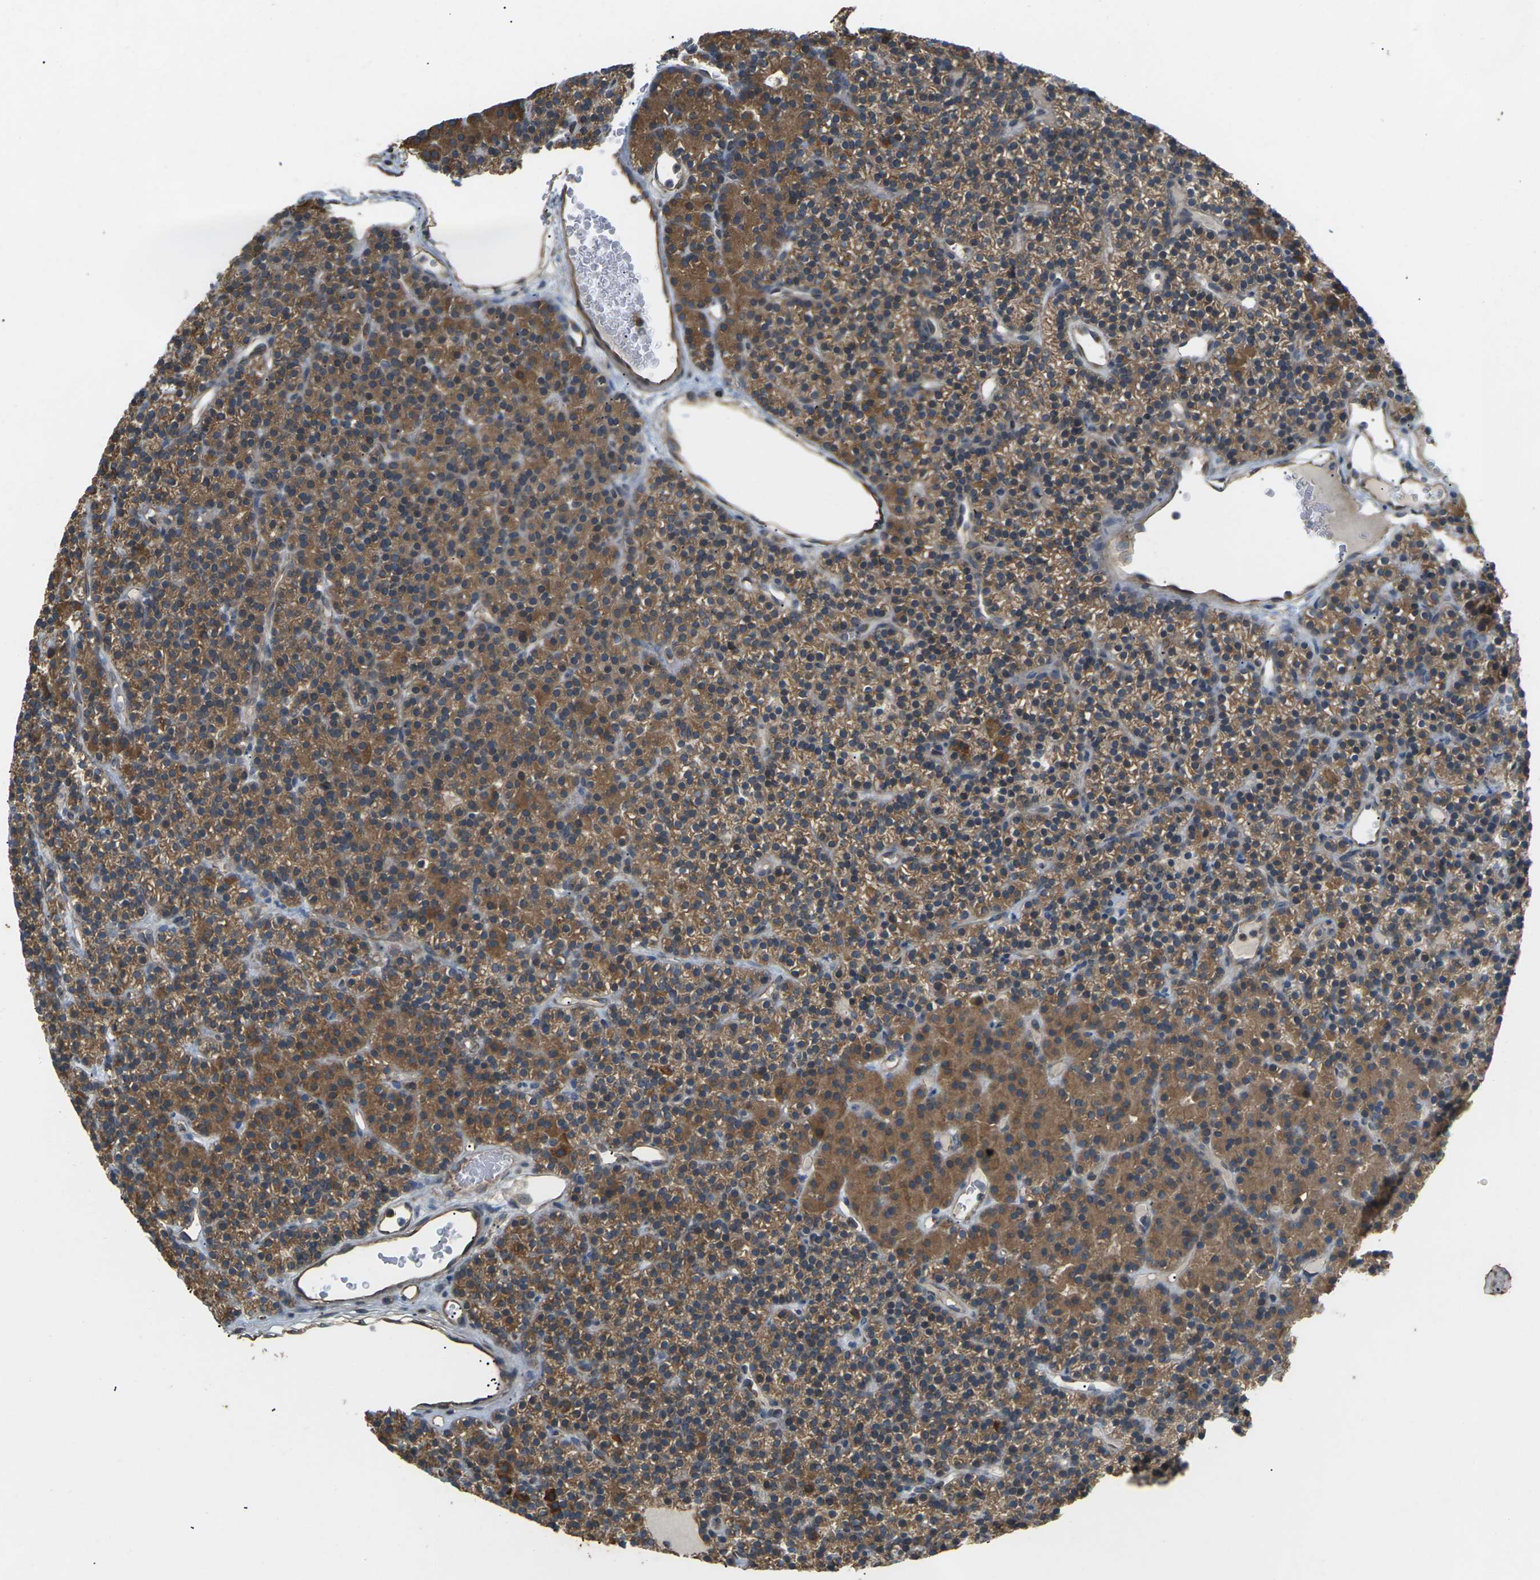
{"staining": {"intensity": "moderate", "quantity": ">75%", "location": "cytoplasmic/membranous"}, "tissue": "parathyroid gland", "cell_type": "Glandular cells", "image_type": "normal", "snomed": [{"axis": "morphology", "description": "Normal tissue, NOS"}, {"axis": "morphology", "description": "Hyperplasia, NOS"}, {"axis": "topography", "description": "Parathyroid gland"}], "caption": "The immunohistochemical stain shows moderate cytoplasmic/membranous staining in glandular cells of normal parathyroid gland.", "gene": "KSR1", "patient": {"sex": "male", "age": 44}}